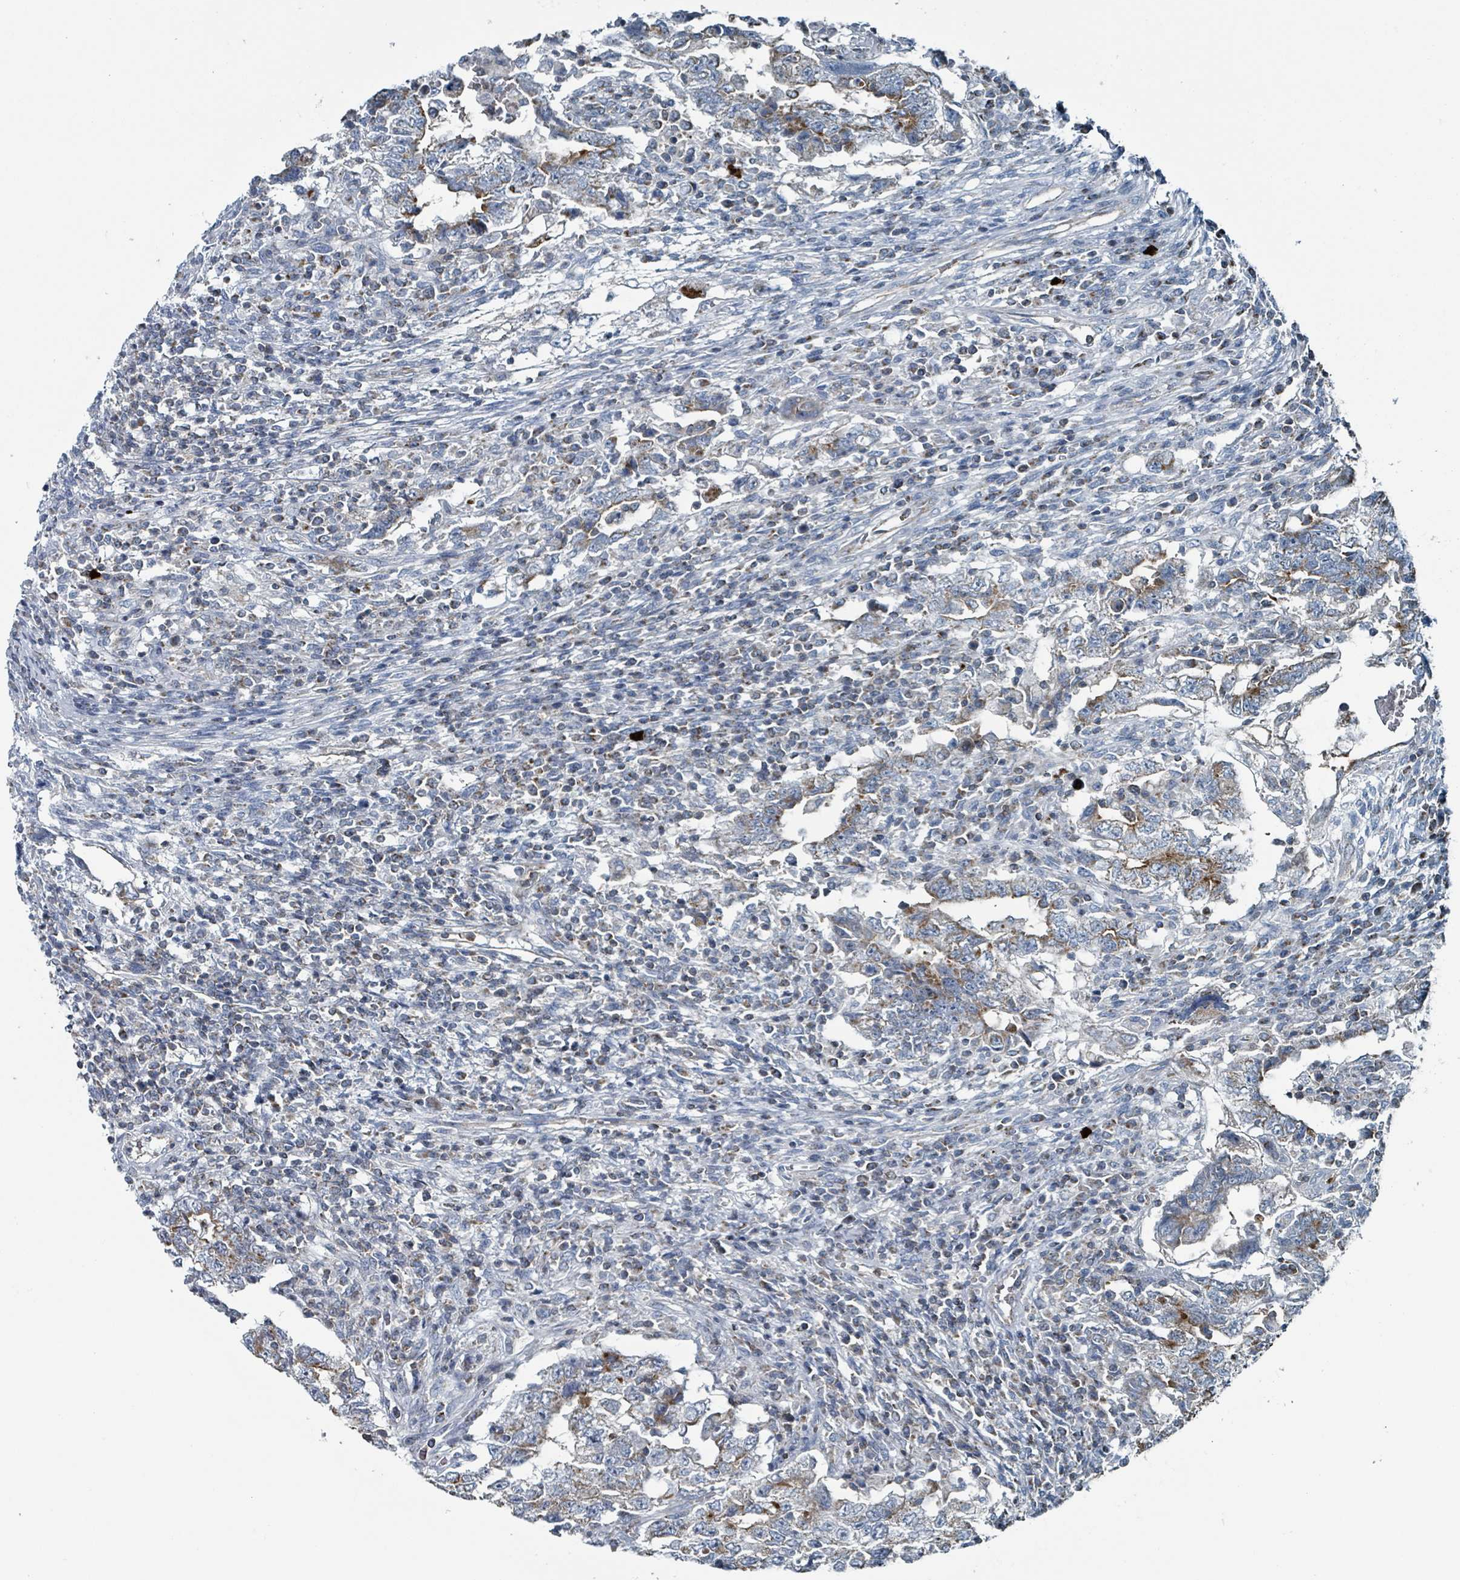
{"staining": {"intensity": "moderate", "quantity": "25%-75%", "location": "cytoplasmic/membranous"}, "tissue": "testis cancer", "cell_type": "Tumor cells", "image_type": "cancer", "snomed": [{"axis": "morphology", "description": "Carcinoma, Embryonal, NOS"}, {"axis": "topography", "description": "Testis"}], "caption": "Protein staining of embryonal carcinoma (testis) tissue displays moderate cytoplasmic/membranous positivity in approximately 25%-75% of tumor cells.", "gene": "ABHD18", "patient": {"sex": "male", "age": 26}}